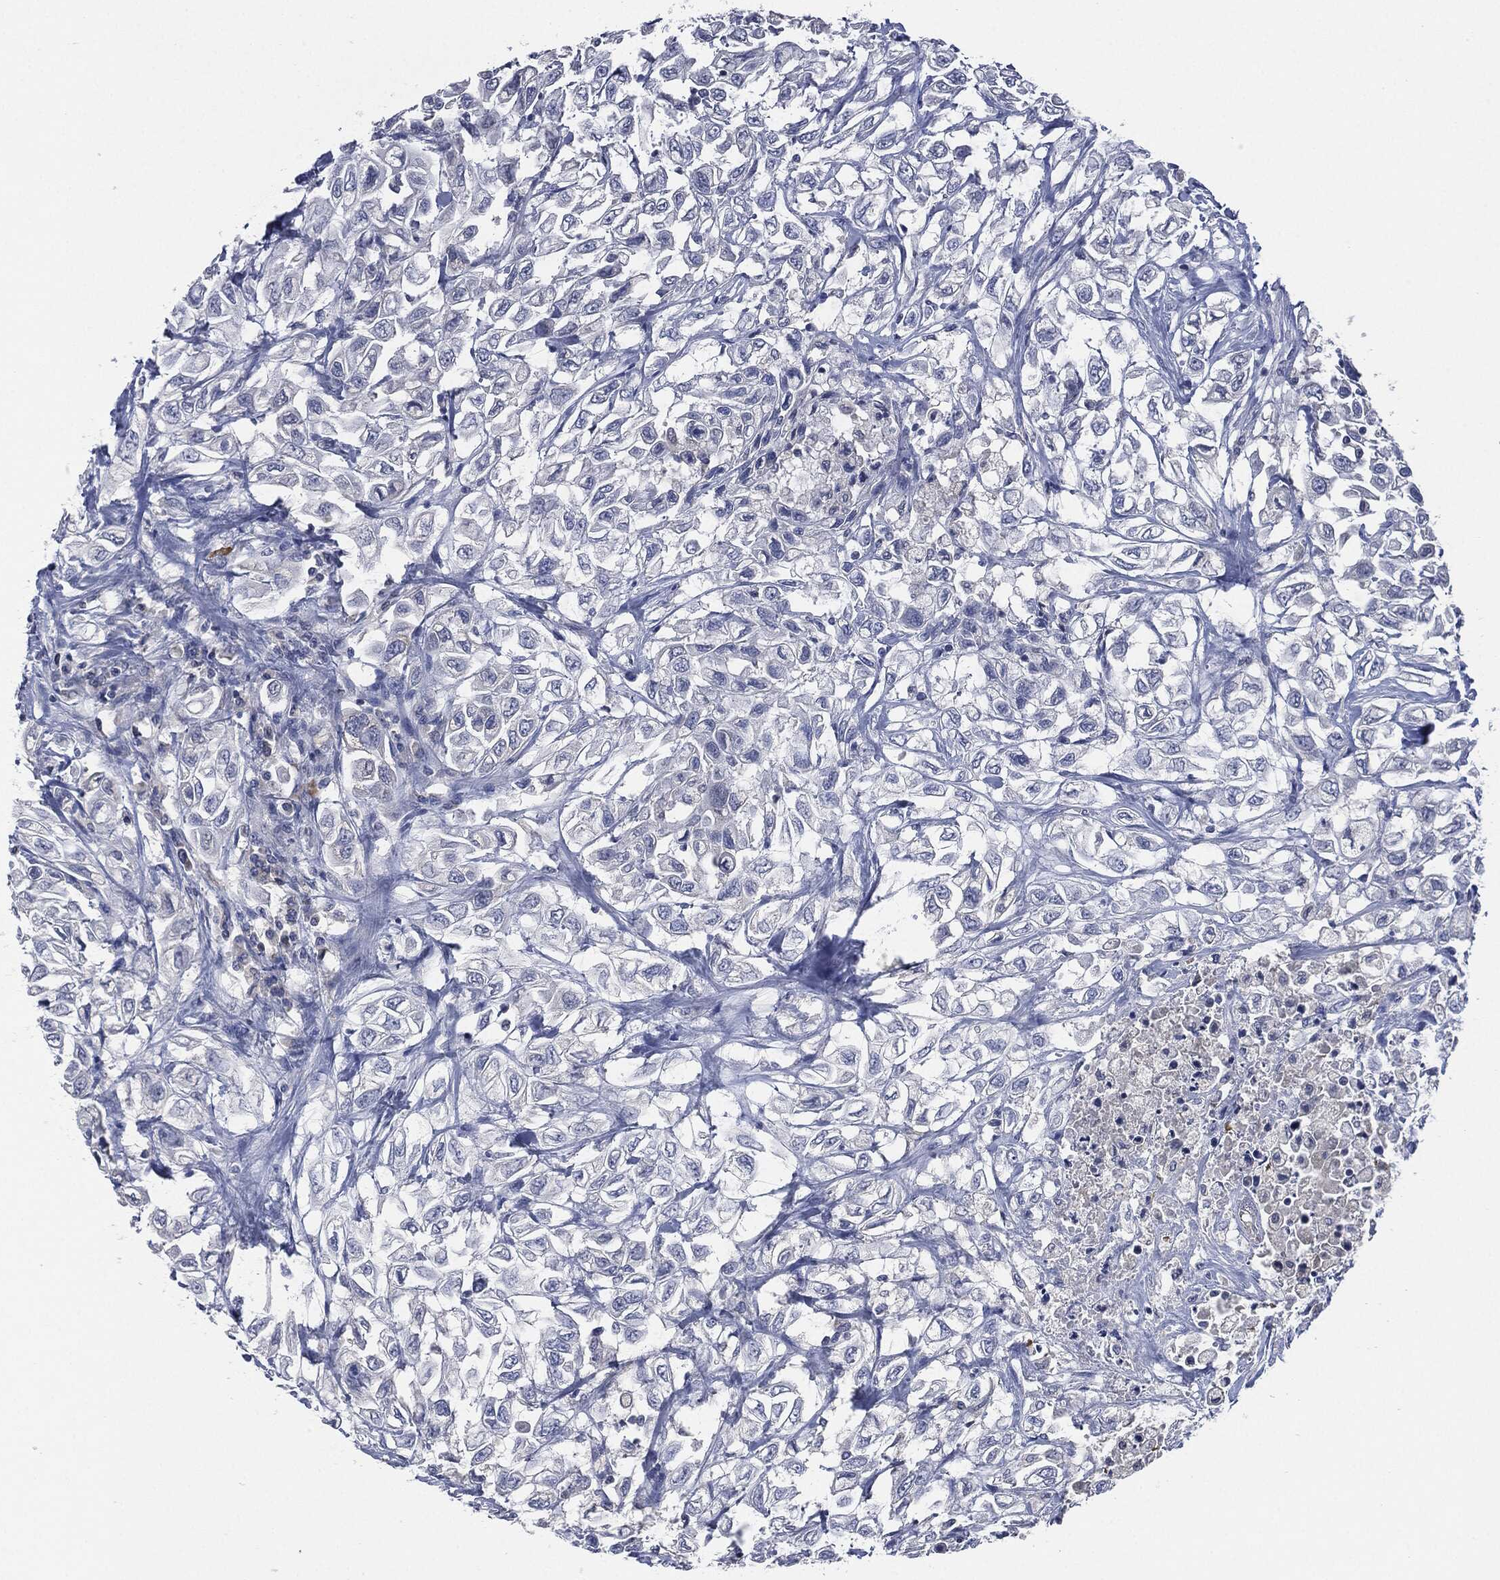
{"staining": {"intensity": "negative", "quantity": "none", "location": "none"}, "tissue": "urothelial cancer", "cell_type": "Tumor cells", "image_type": "cancer", "snomed": [{"axis": "morphology", "description": "Urothelial carcinoma, High grade"}, {"axis": "topography", "description": "Urinary bladder"}], "caption": "Immunohistochemical staining of urothelial cancer demonstrates no significant expression in tumor cells.", "gene": "SIGLEC9", "patient": {"sex": "female", "age": 56}}